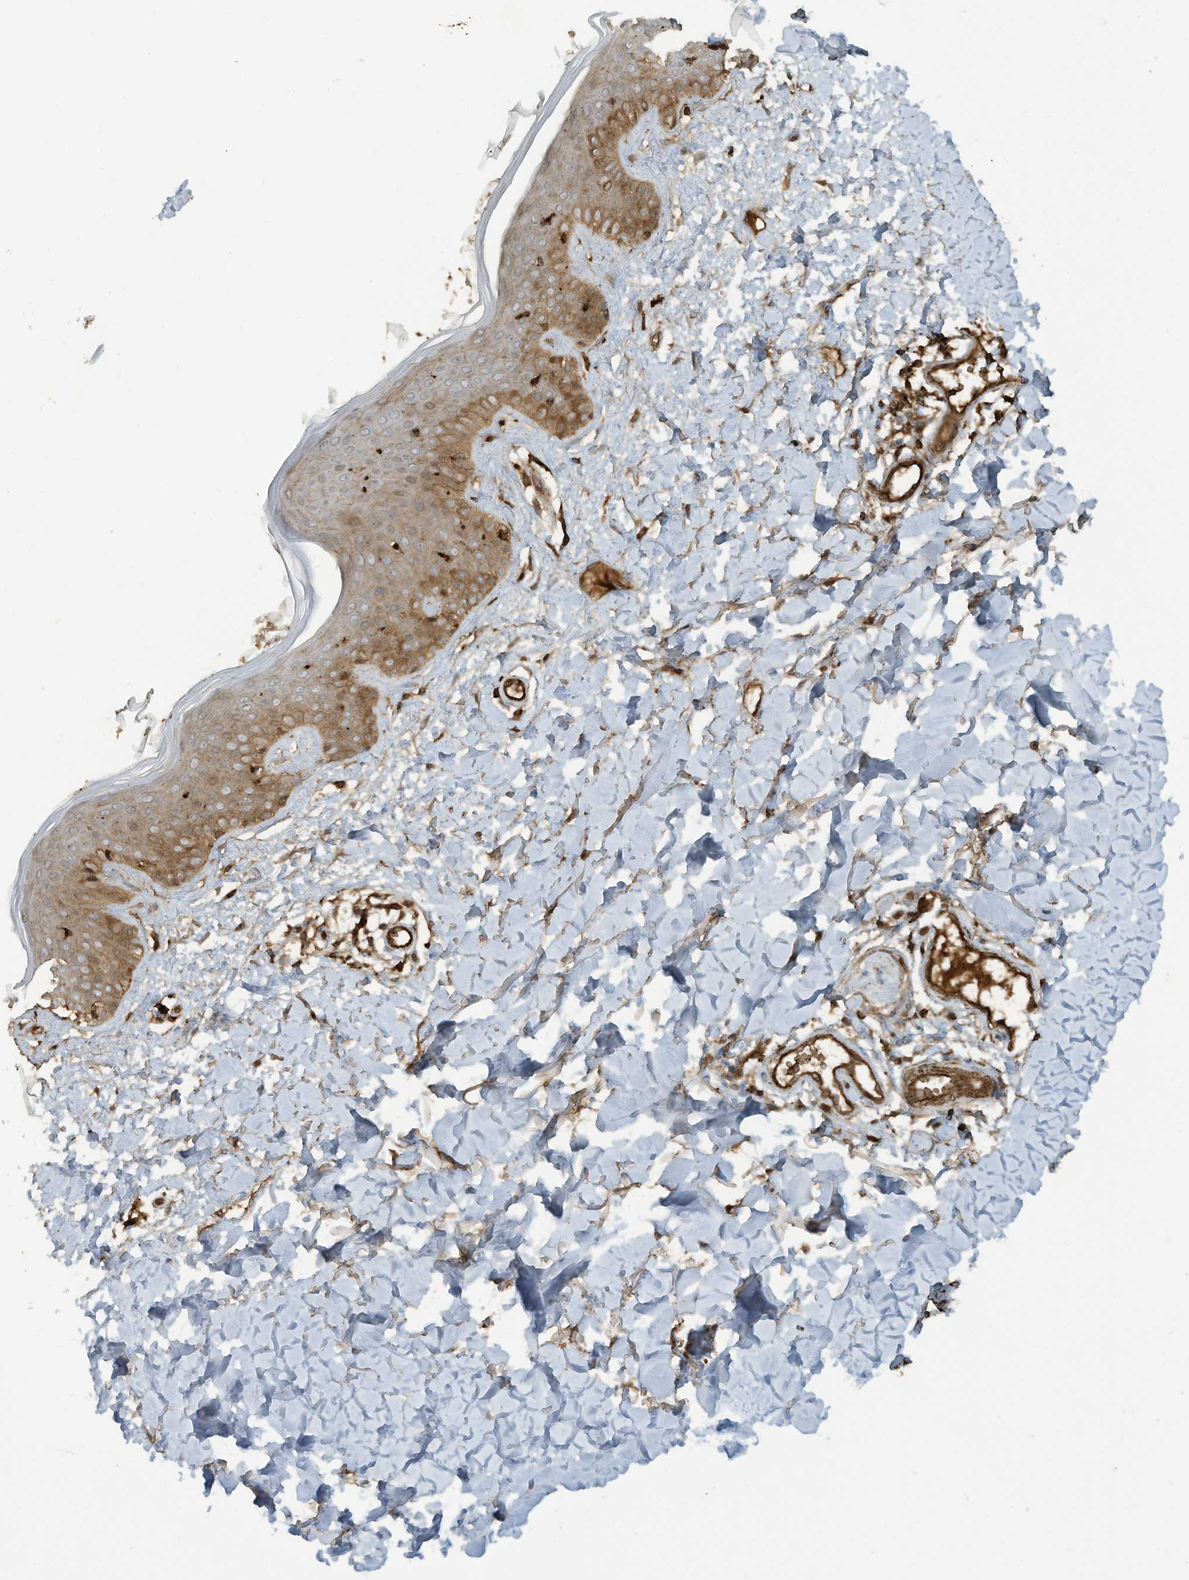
{"staining": {"intensity": "strong", "quantity": ">75%", "location": "cytoplasmic/membranous"}, "tissue": "skin", "cell_type": "Fibroblasts", "image_type": "normal", "snomed": [{"axis": "morphology", "description": "Normal tissue, NOS"}, {"axis": "topography", "description": "Skin"}], "caption": "DAB immunohistochemical staining of unremarkable human skin demonstrates strong cytoplasmic/membranous protein positivity in about >75% of fibroblasts.", "gene": "DDIT4", "patient": {"sex": "male", "age": 37}}